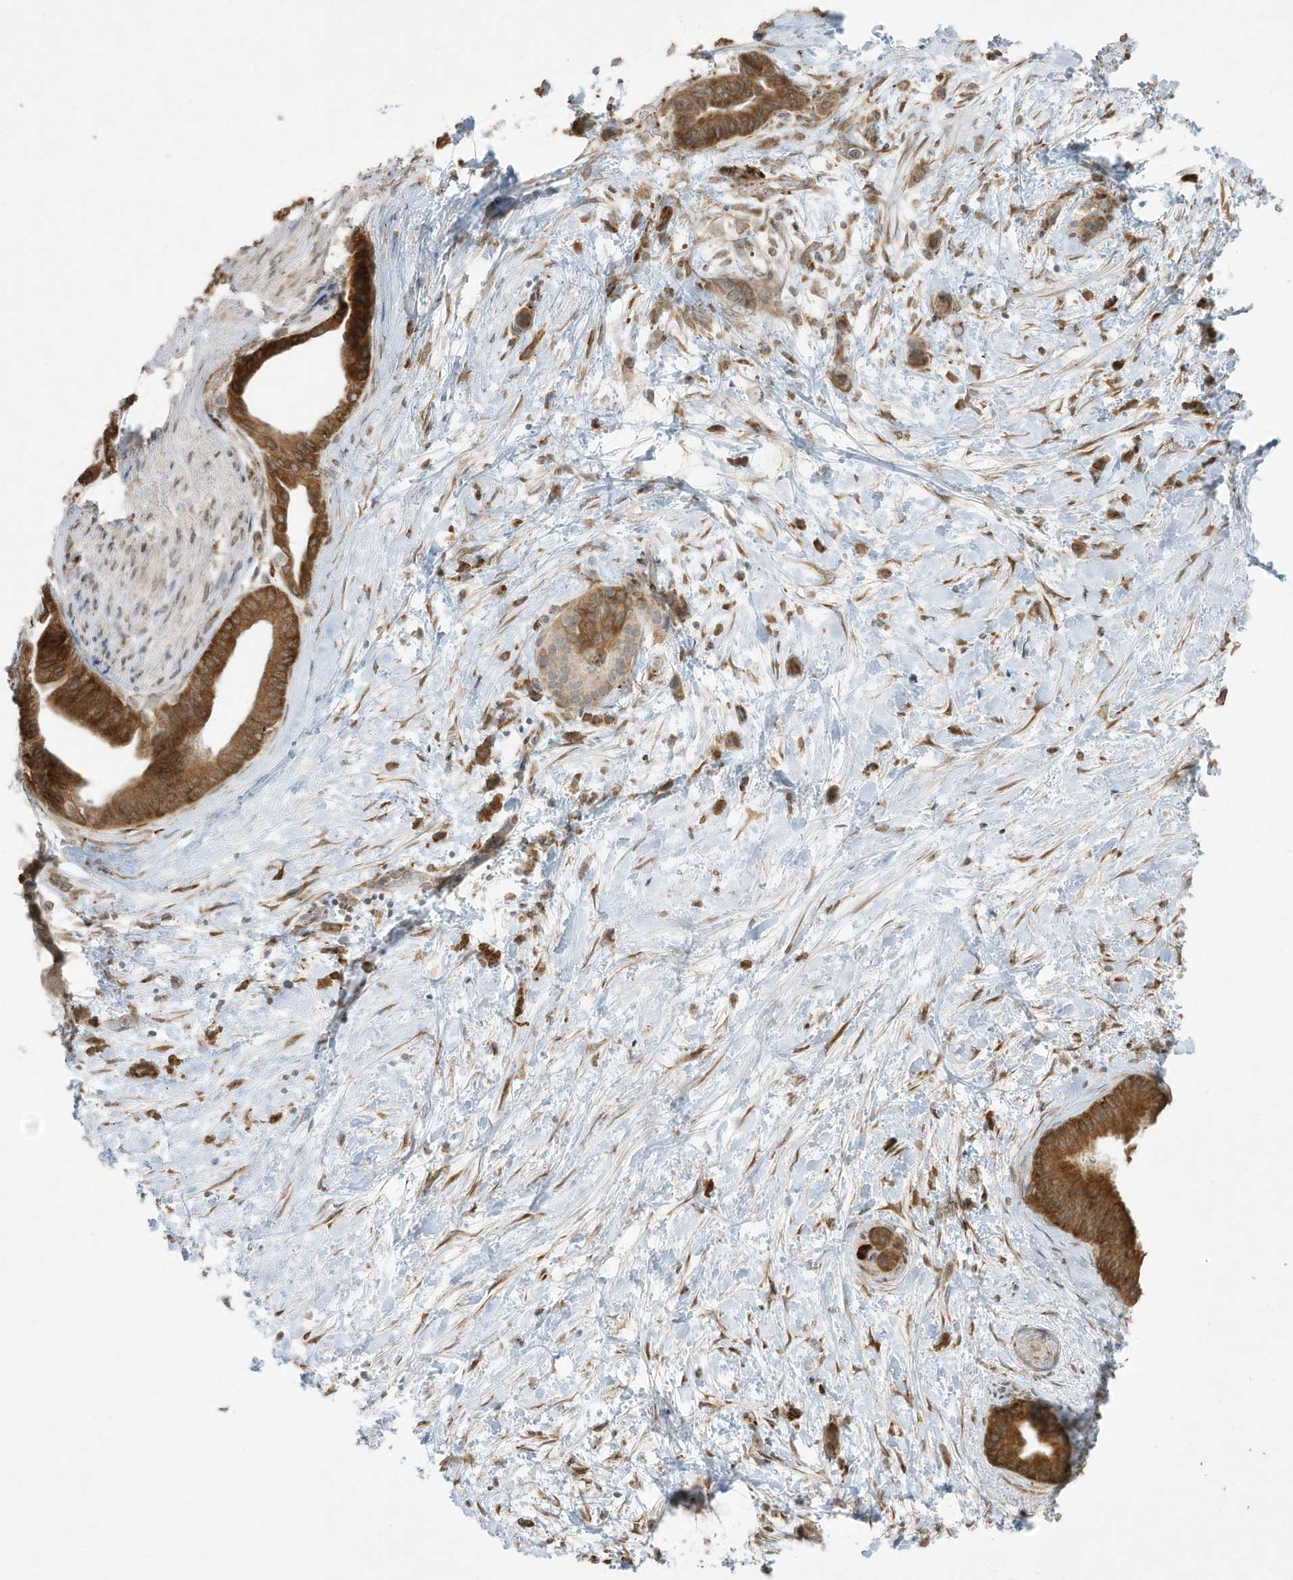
{"staining": {"intensity": "strong", "quantity": ">75%", "location": "cytoplasmic/membranous"}, "tissue": "pancreatic cancer", "cell_type": "Tumor cells", "image_type": "cancer", "snomed": [{"axis": "morphology", "description": "Normal tissue, NOS"}, {"axis": "morphology", "description": "Adenocarcinoma, NOS"}, {"axis": "topography", "description": "Pancreas"}, {"axis": "topography", "description": "Peripheral nerve tissue"}], "caption": "Immunohistochemistry (IHC) staining of pancreatic cancer (adenocarcinoma), which reveals high levels of strong cytoplasmic/membranous staining in approximately >75% of tumor cells indicating strong cytoplasmic/membranous protein expression. The staining was performed using DAB (brown) for protein detection and nuclei were counterstained in hematoxylin (blue).", "gene": "PTK6", "patient": {"sex": "female", "age": 63}}